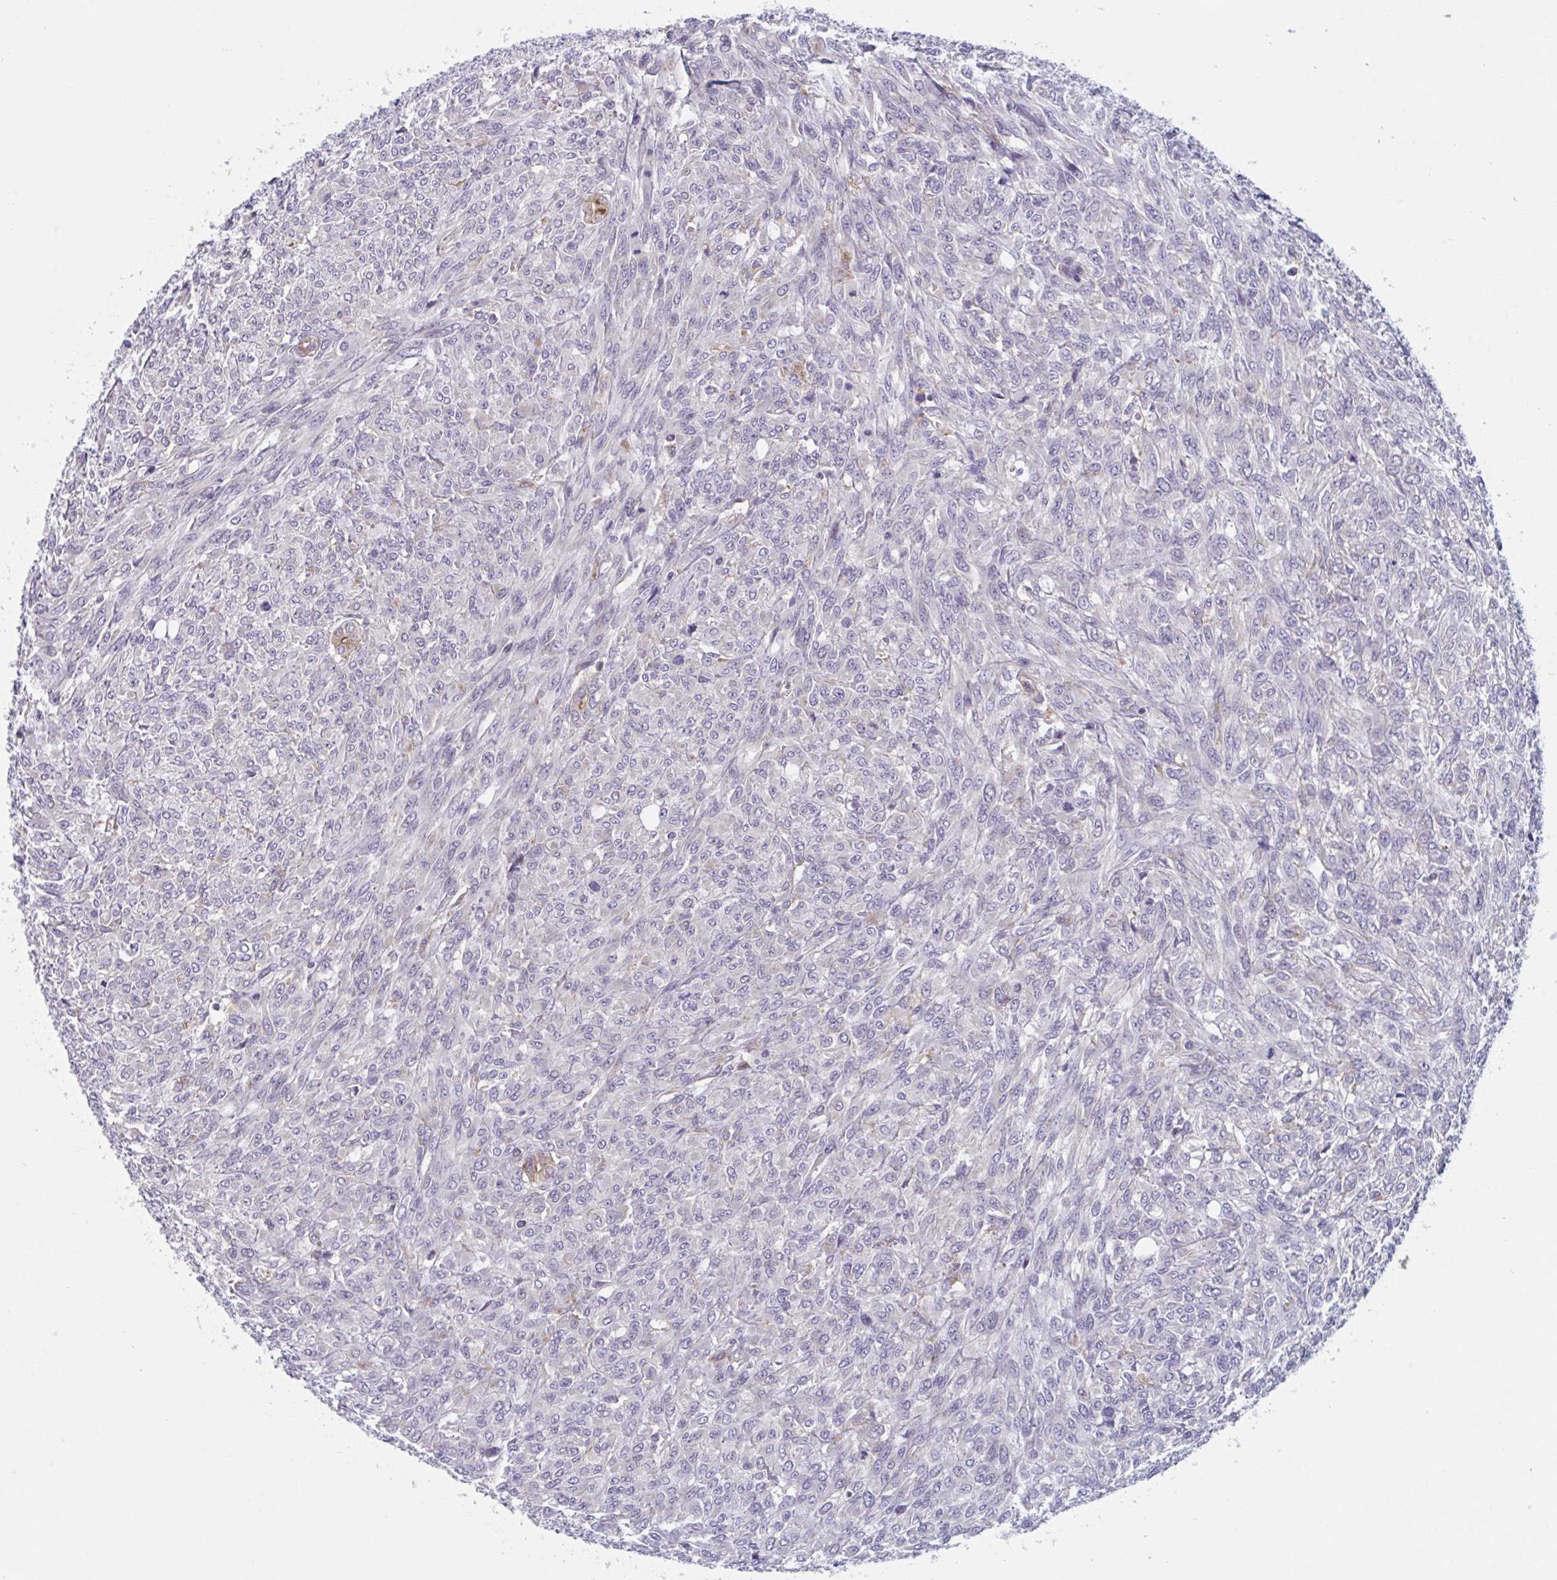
{"staining": {"intensity": "negative", "quantity": "none", "location": "none"}, "tissue": "renal cancer", "cell_type": "Tumor cells", "image_type": "cancer", "snomed": [{"axis": "morphology", "description": "Adenocarcinoma, NOS"}, {"axis": "topography", "description": "Kidney"}], "caption": "An immunohistochemistry histopathology image of renal cancer is shown. There is no staining in tumor cells of renal cancer. The staining was performed using DAB to visualize the protein expression in brown, while the nuclei were stained in blue with hematoxylin (Magnification: 20x).", "gene": "NIPSNAP1", "patient": {"sex": "male", "age": 58}}